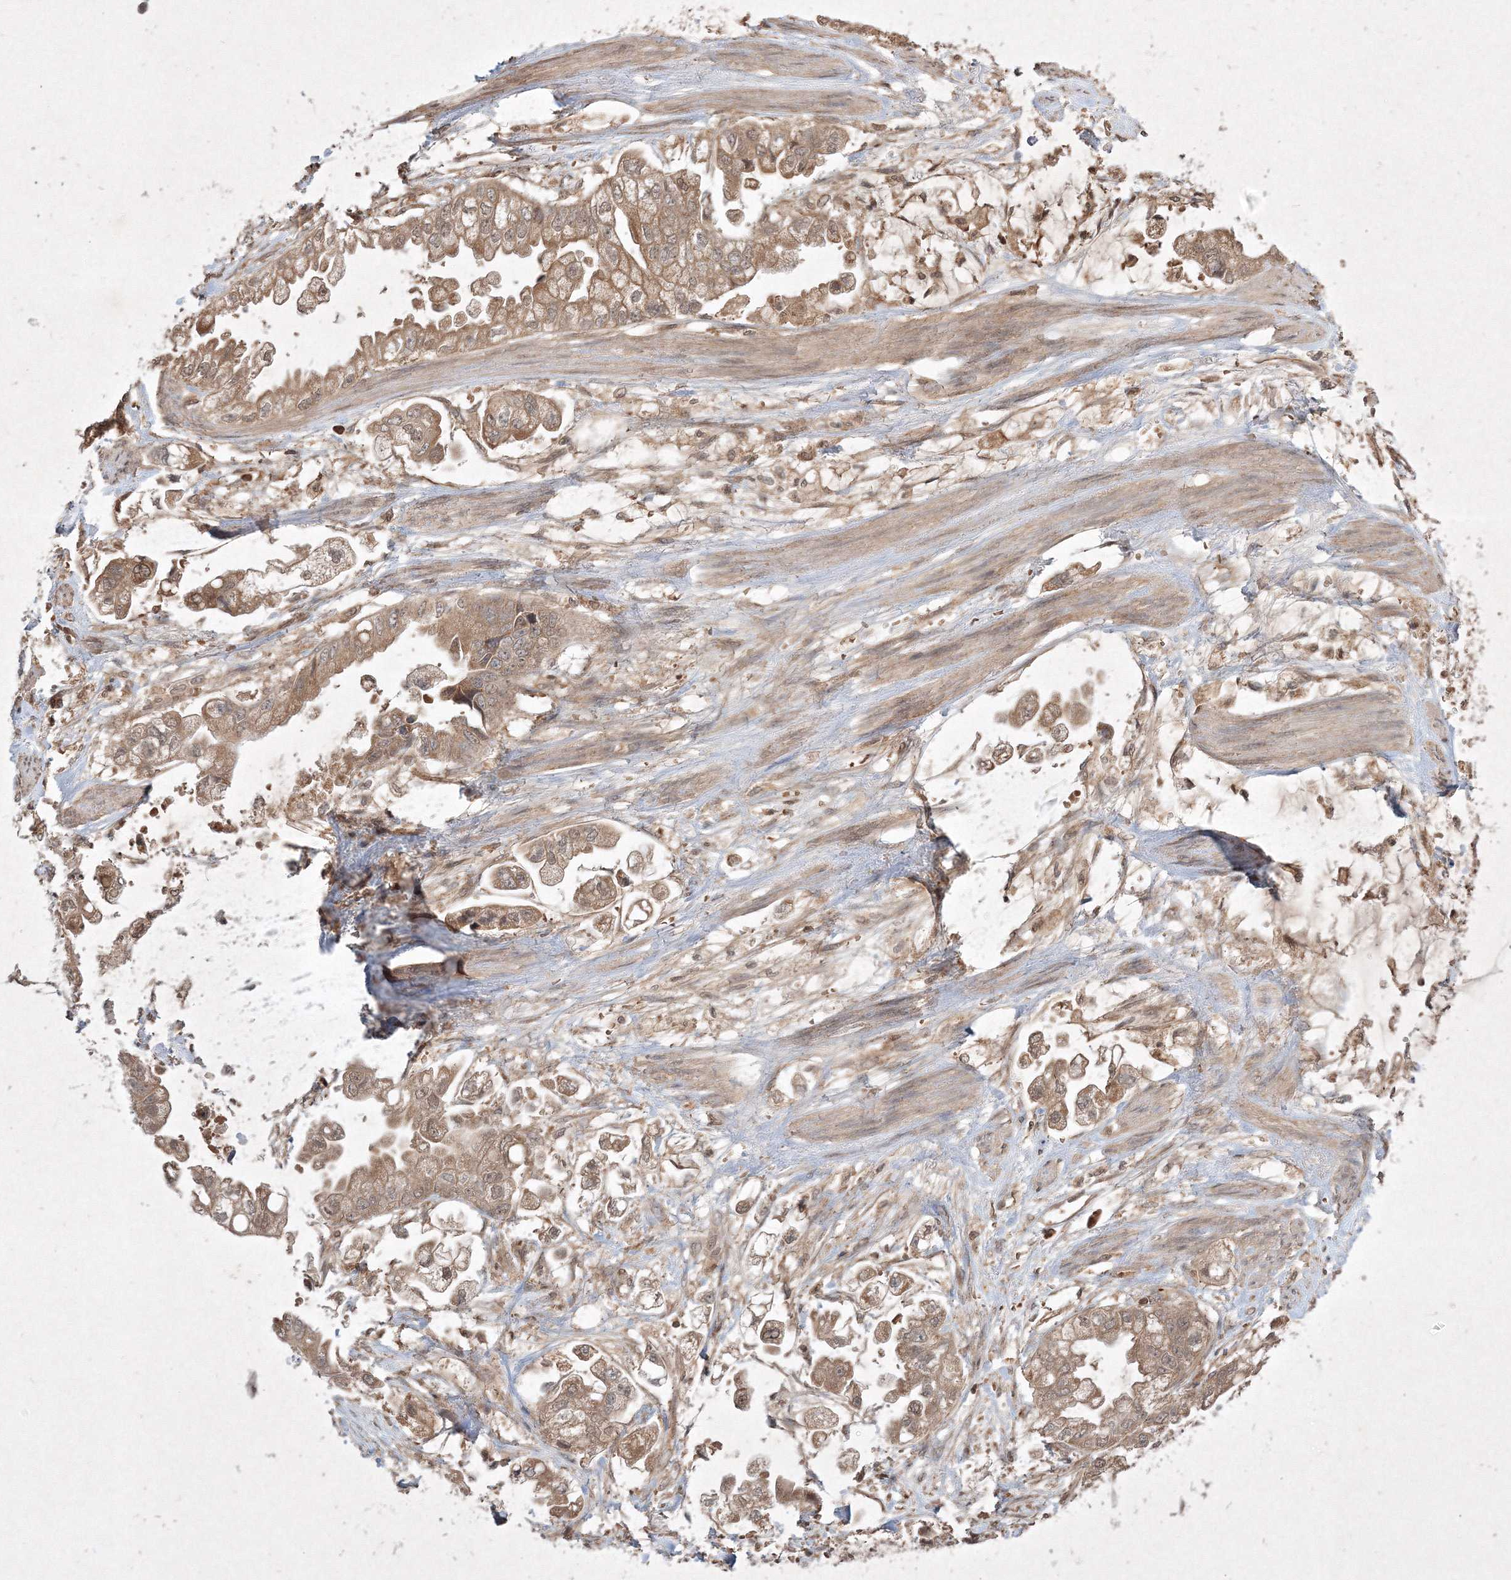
{"staining": {"intensity": "moderate", "quantity": ">75%", "location": "cytoplasmic/membranous"}, "tissue": "stomach cancer", "cell_type": "Tumor cells", "image_type": "cancer", "snomed": [{"axis": "morphology", "description": "Adenocarcinoma, NOS"}, {"axis": "topography", "description": "Stomach"}], "caption": "Protein positivity by IHC displays moderate cytoplasmic/membranous staining in approximately >75% of tumor cells in stomach cancer (adenocarcinoma).", "gene": "PLTP", "patient": {"sex": "male", "age": 62}}